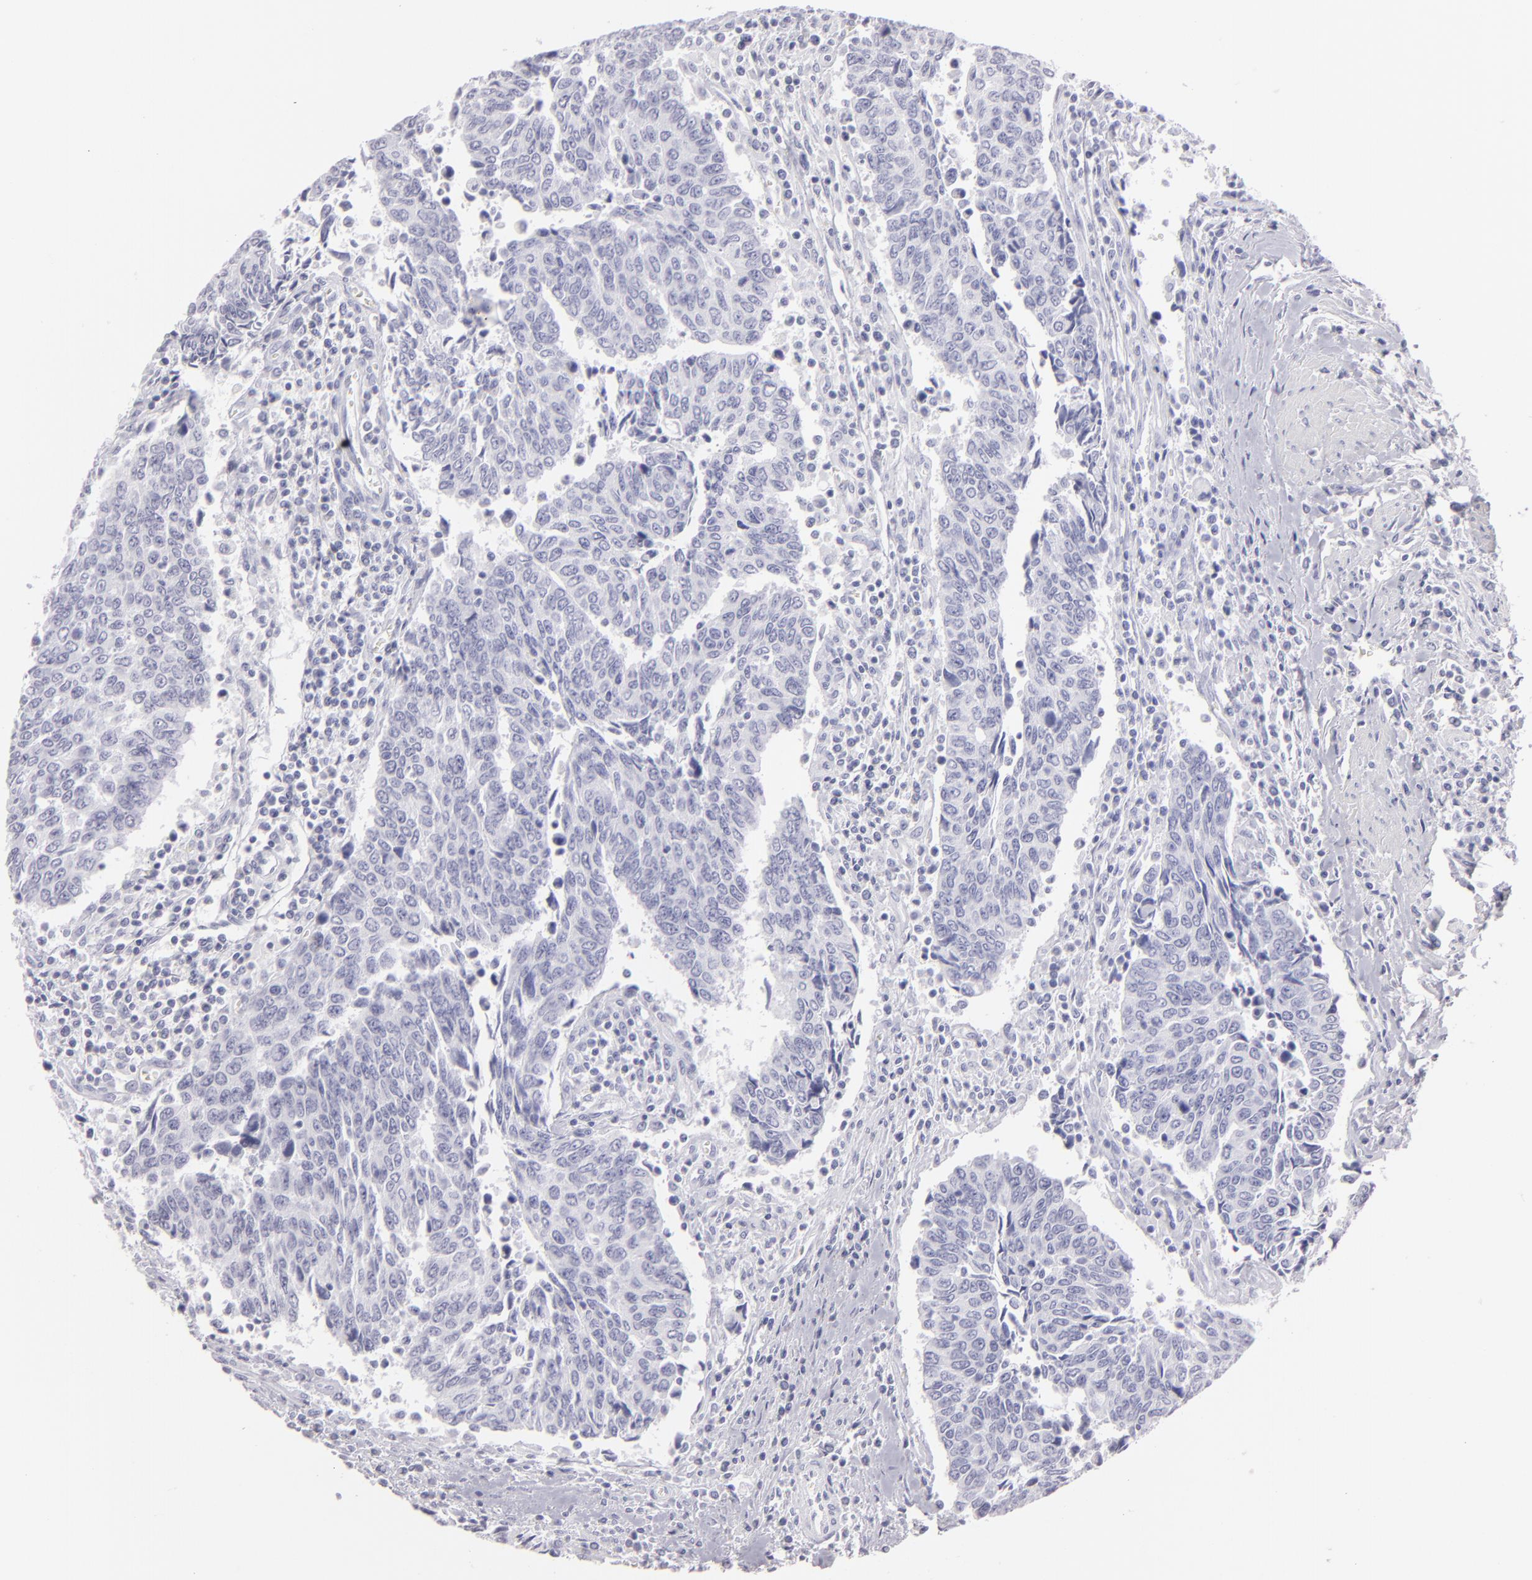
{"staining": {"intensity": "negative", "quantity": "none", "location": "none"}, "tissue": "urothelial cancer", "cell_type": "Tumor cells", "image_type": "cancer", "snomed": [{"axis": "morphology", "description": "Urothelial carcinoma, High grade"}, {"axis": "topography", "description": "Urinary bladder"}], "caption": "This is an immunohistochemistry histopathology image of urothelial cancer. There is no positivity in tumor cells.", "gene": "FLG", "patient": {"sex": "male", "age": 86}}